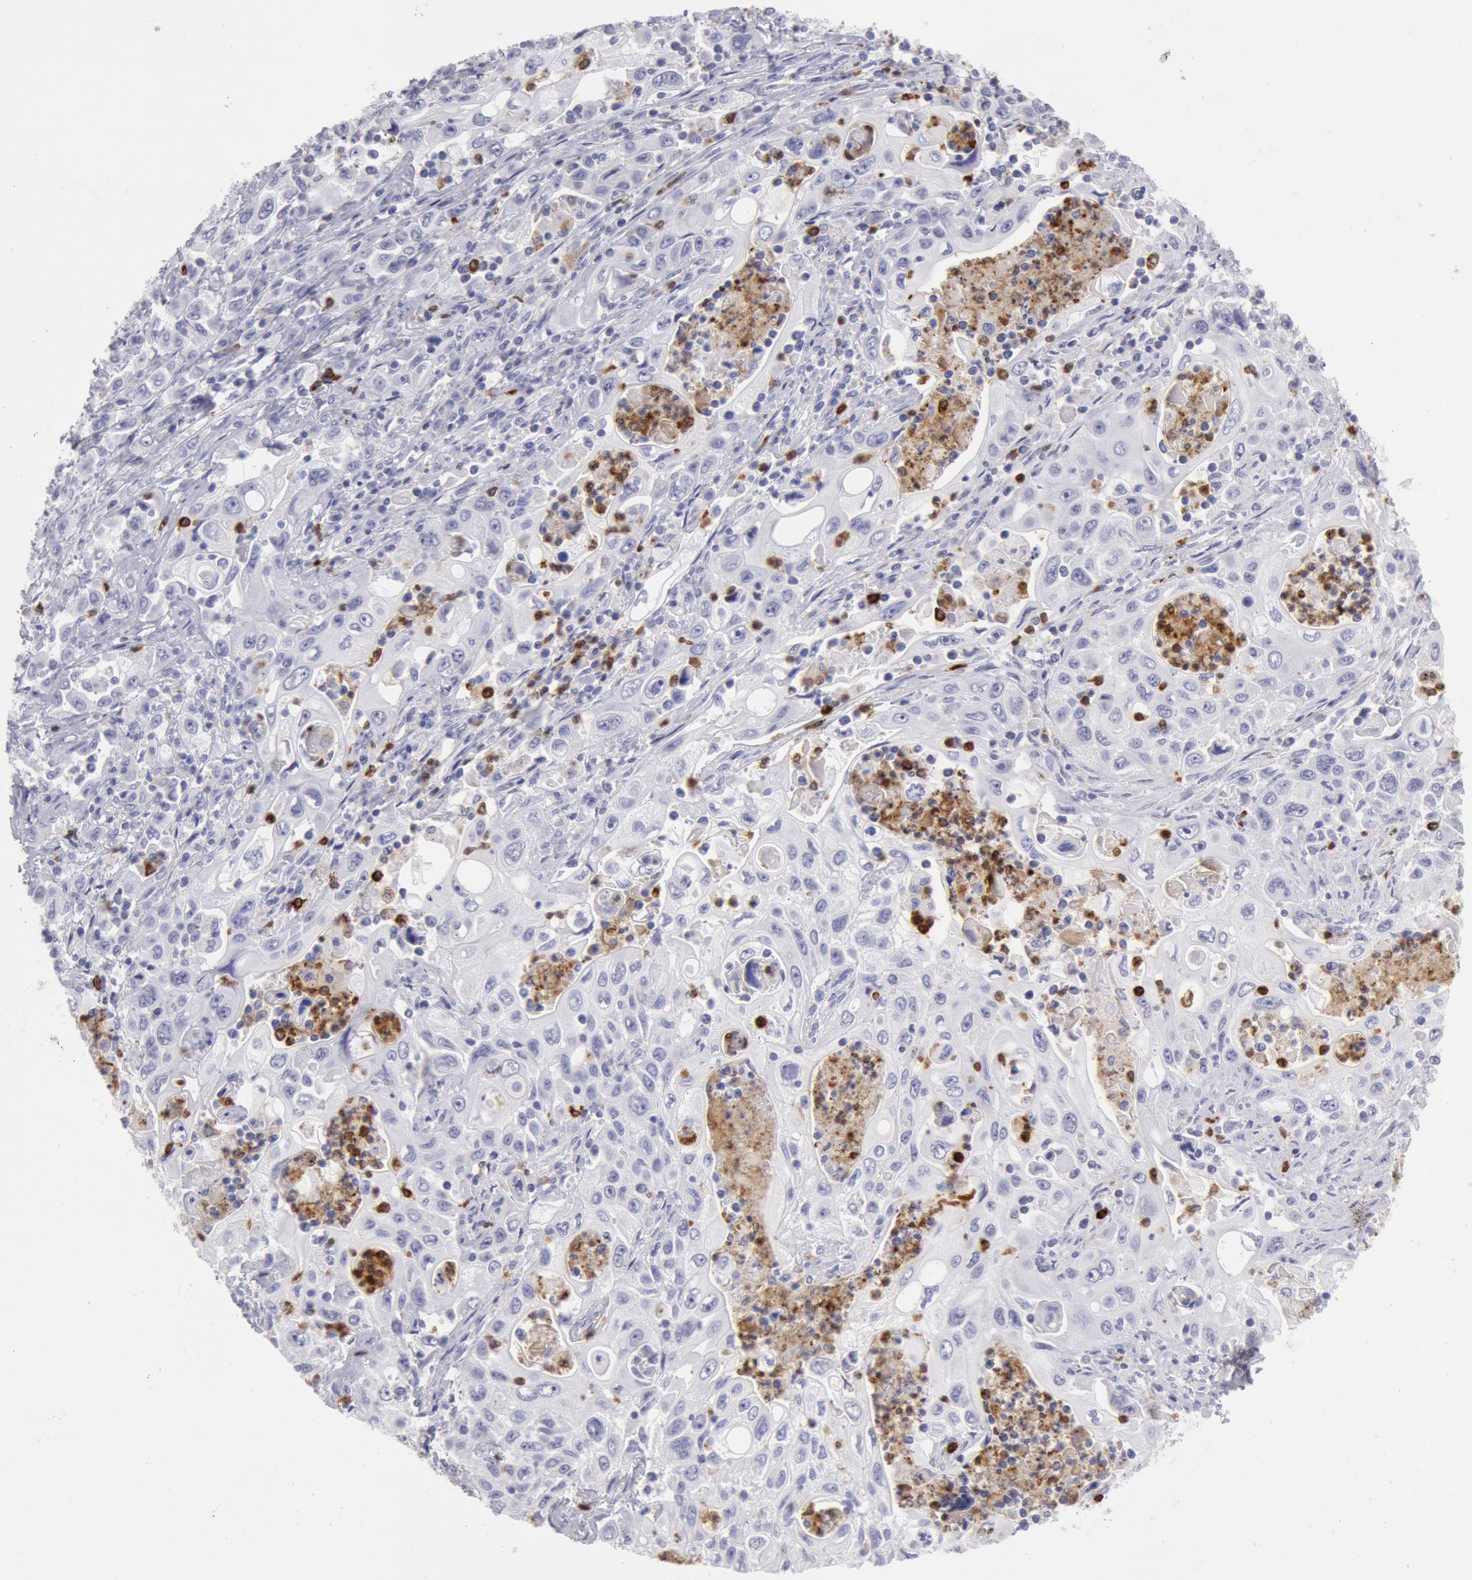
{"staining": {"intensity": "negative", "quantity": "none", "location": "none"}, "tissue": "pancreatic cancer", "cell_type": "Tumor cells", "image_type": "cancer", "snomed": [{"axis": "morphology", "description": "Adenocarcinoma, NOS"}, {"axis": "topography", "description": "Pancreas"}], "caption": "The immunohistochemistry photomicrograph has no significant staining in tumor cells of pancreatic adenocarcinoma tissue.", "gene": "FCN1", "patient": {"sex": "male", "age": 70}}